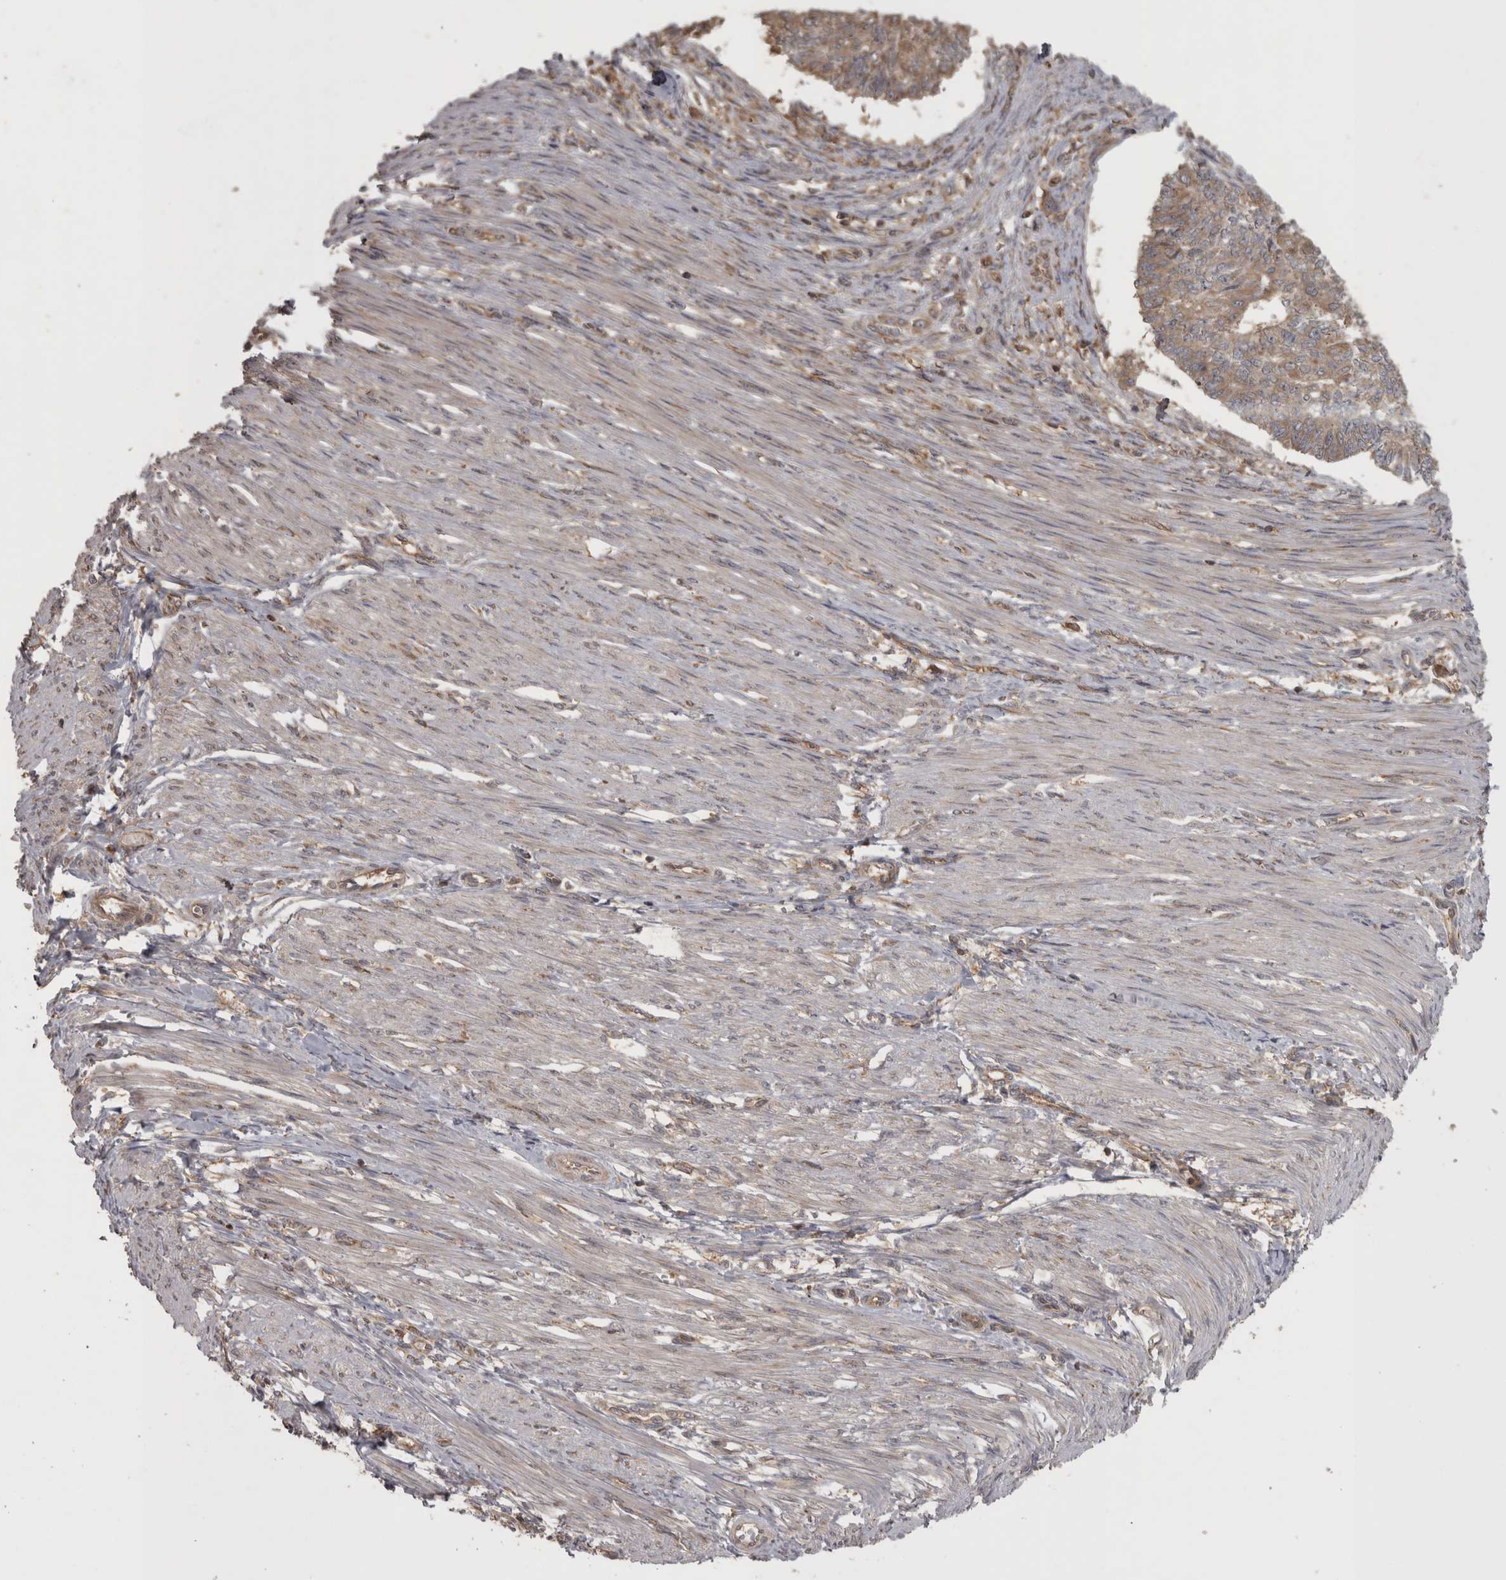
{"staining": {"intensity": "weak", "quantity": ">75%", "location": "cytoplasmic/membranous"}, "tissue": "endometrial cancer", "cell_type": "Tumor cells", "image_type": "cancer", "snomed": [{"axis": "morphology", "description": "Adenocarcinoma, NOS"}, {"axis": "topography", "description": "Endometrium"}], "caption": "Immunohistochemistry (IHC) of human adenocarcinoma (endometrial) demonstrates low levels of weak cytoplasmic/membranous positivity in approximately >75% of tumor cells.", "gene": "MICU3", "patient": {"sex": "female", "age": 32}}